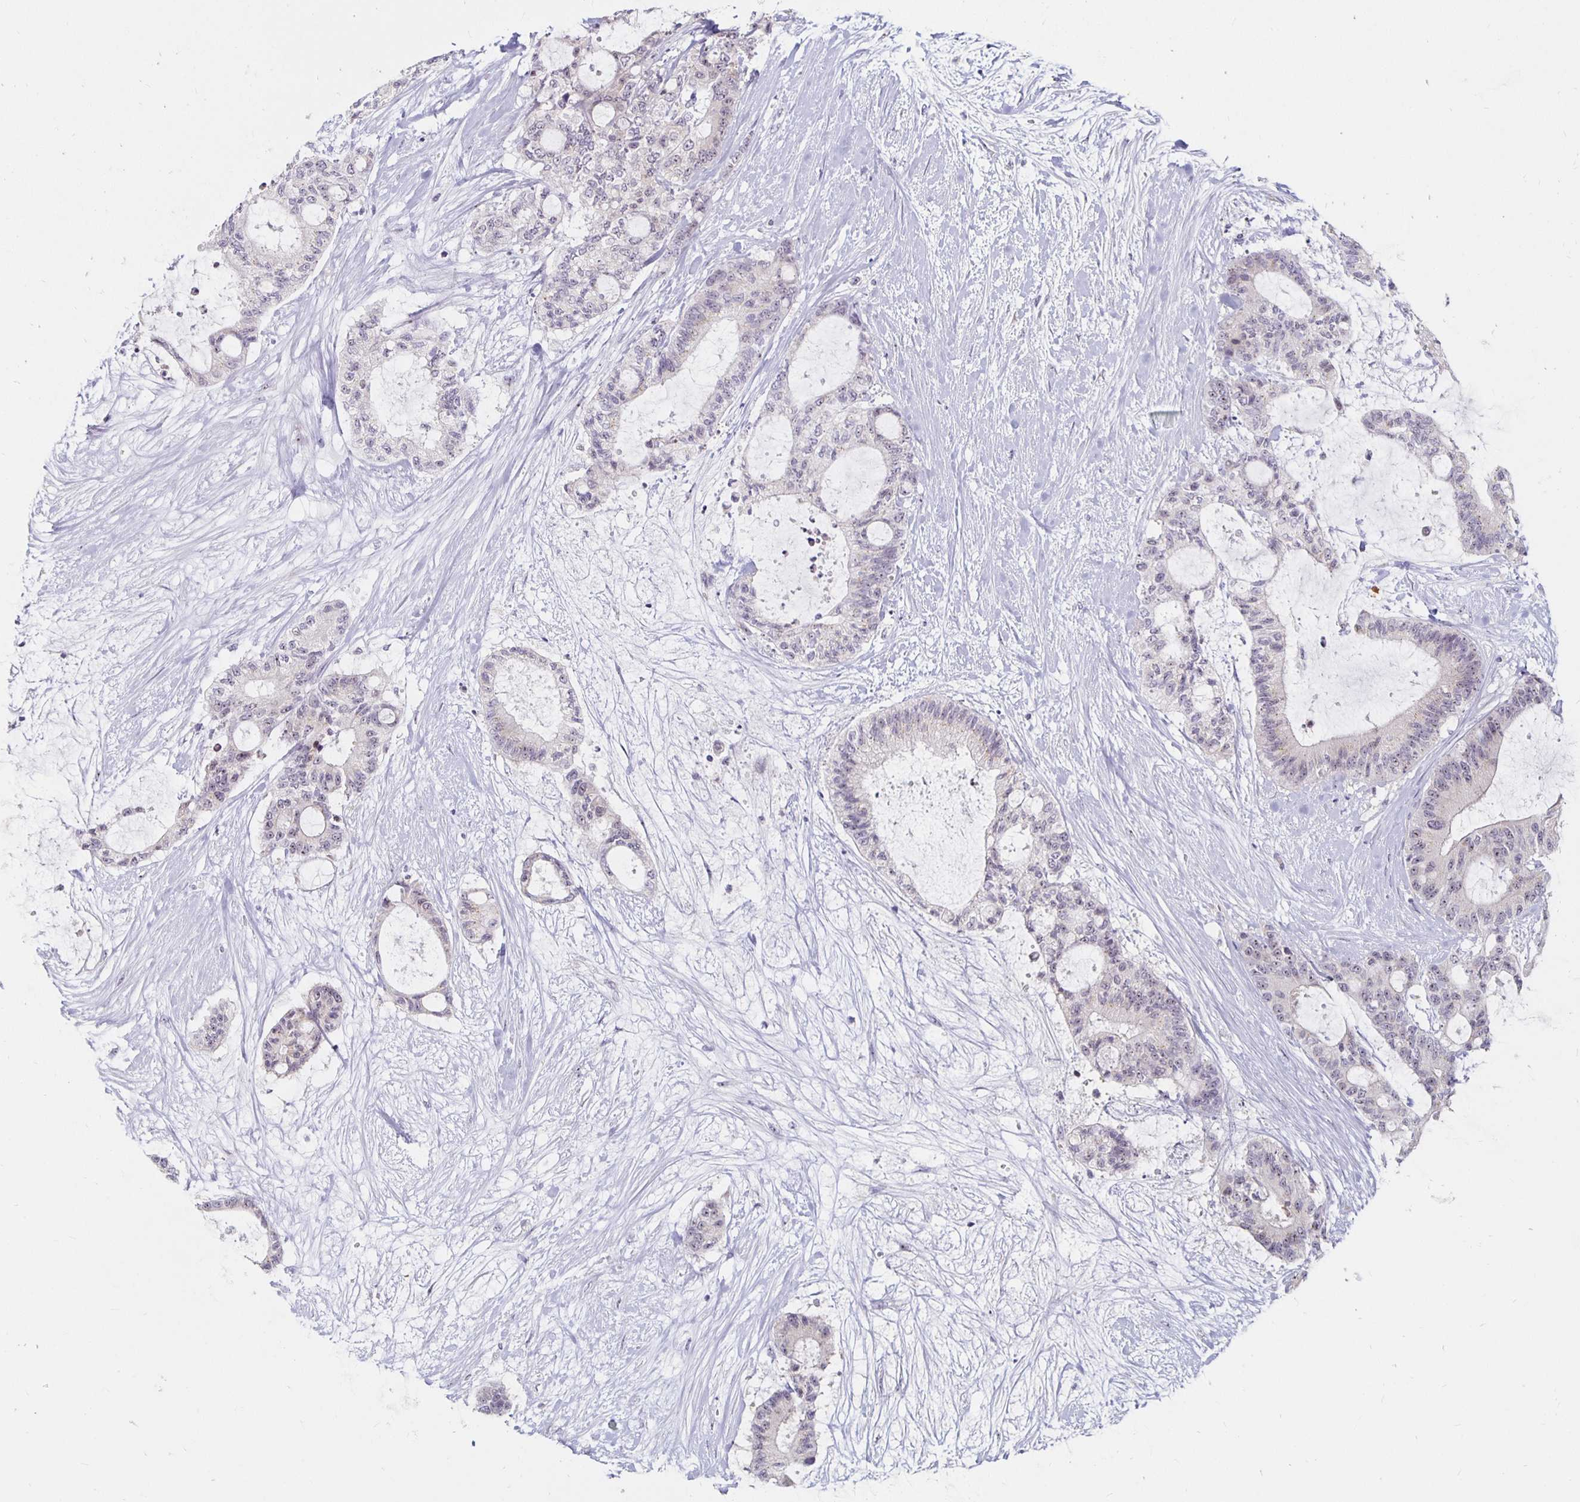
{"staining": {"intensity": "weak", "quantity": "25%-75%", "location": "nuclear"}, "tissue": "liver cancer", "cell_type": "Tumor cells", "image_type": "cancer", "snomed": [{"axis": "morphology", "description": "Normal tissue, NOS"}, {"axis": "morphology", "description": "Cholangiocarcinoma"}, {"axis": "topography", "description": "Liver"}, {"axis": "topography", "description": "Peripheral nerve tissue"}], "caption": "A low amount of weak nuclear expression is appreciated in approximately 25%-75% of tumor cells in cholangiocarcinoma (liver) tissue. (DAB (3,3'-diaminobenzidine) = brown stain, brightfield microscopy at high magnification).", "gene": "NUP85", "patient": {"sex": "female", "age": 73}}